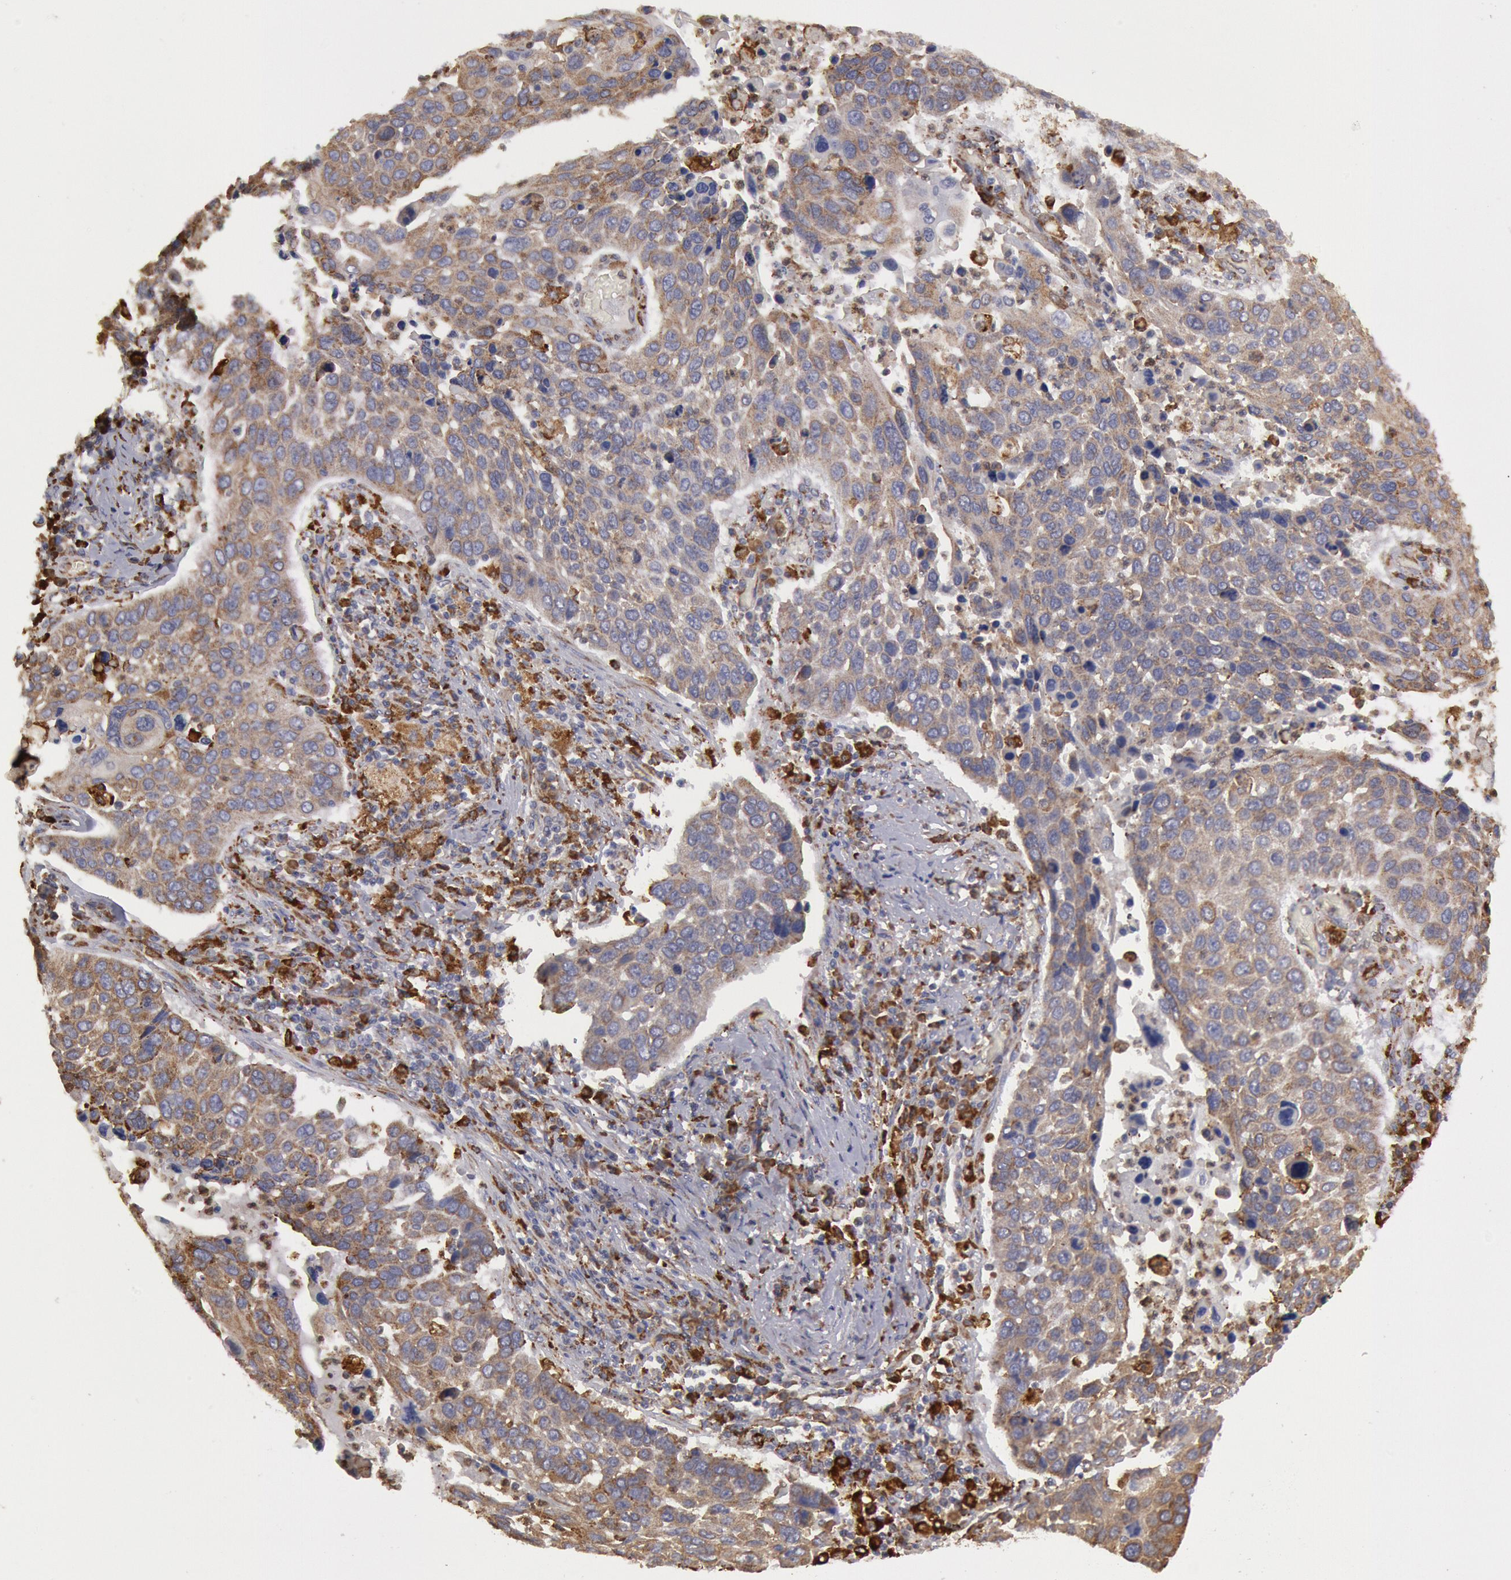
{"staining": {"intensity": "weak", "quantity": ">75%", "location": "cytoplasmic/membranous"}, "tissue": "lung cancer", "cell_type": "Tumor cells", "image_type": "cancer", "snomed": [{"axis": "morphology", "description": "Squamous cell carcinoma, NOS"}, {"axis": "topography", "description": "Lung"}], "caption": "Immunohistochemical staining of squamous cell carcinoma (lung) exhibits weak cytoplasmic/membranous protein expression in approximately >75% of tumor cells.", "gene": "ERP44", "patient": {"sex": "male", "age": 68}}